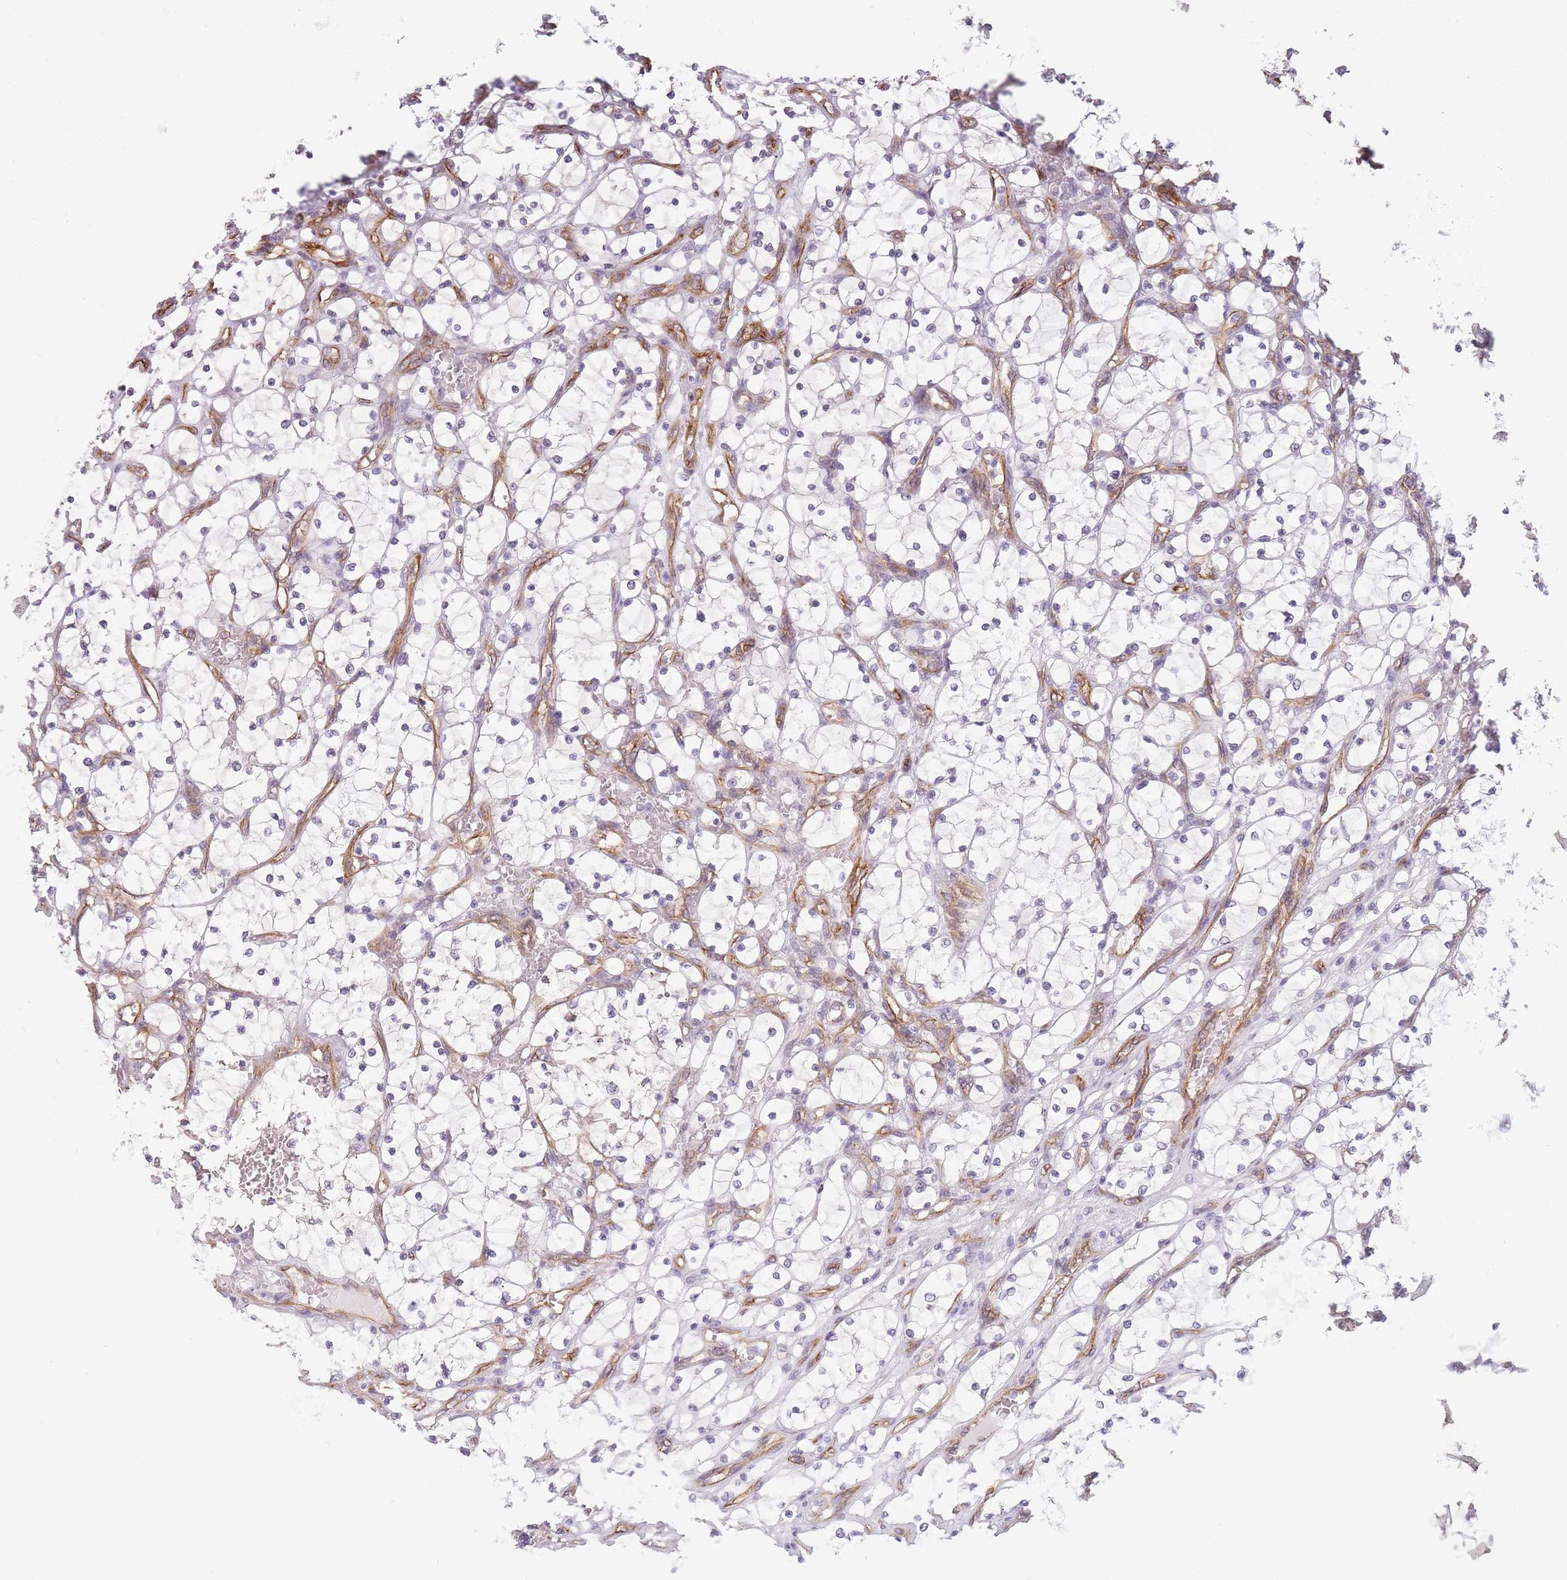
{"staining": {"intensity": "negative", "quantity": "none", "location": "none"}, "tissue": "renal cancer", "cell_type": "Tumor cells", "image_type": "cancer", "snomed": [{"axis": "morphology", "description": "Adenocarcinoma, NOS"}, {"axis": "topography", "description": "Kidney"}], "caption": "DAB (3,3'-diaminobenzidine) immunohistochemical staining of human adenocarcinoma (renal) displays no significant positivity in tumor cells.", "gene": "OR6B3", "patient": {"sex": "female", "age": 69}}